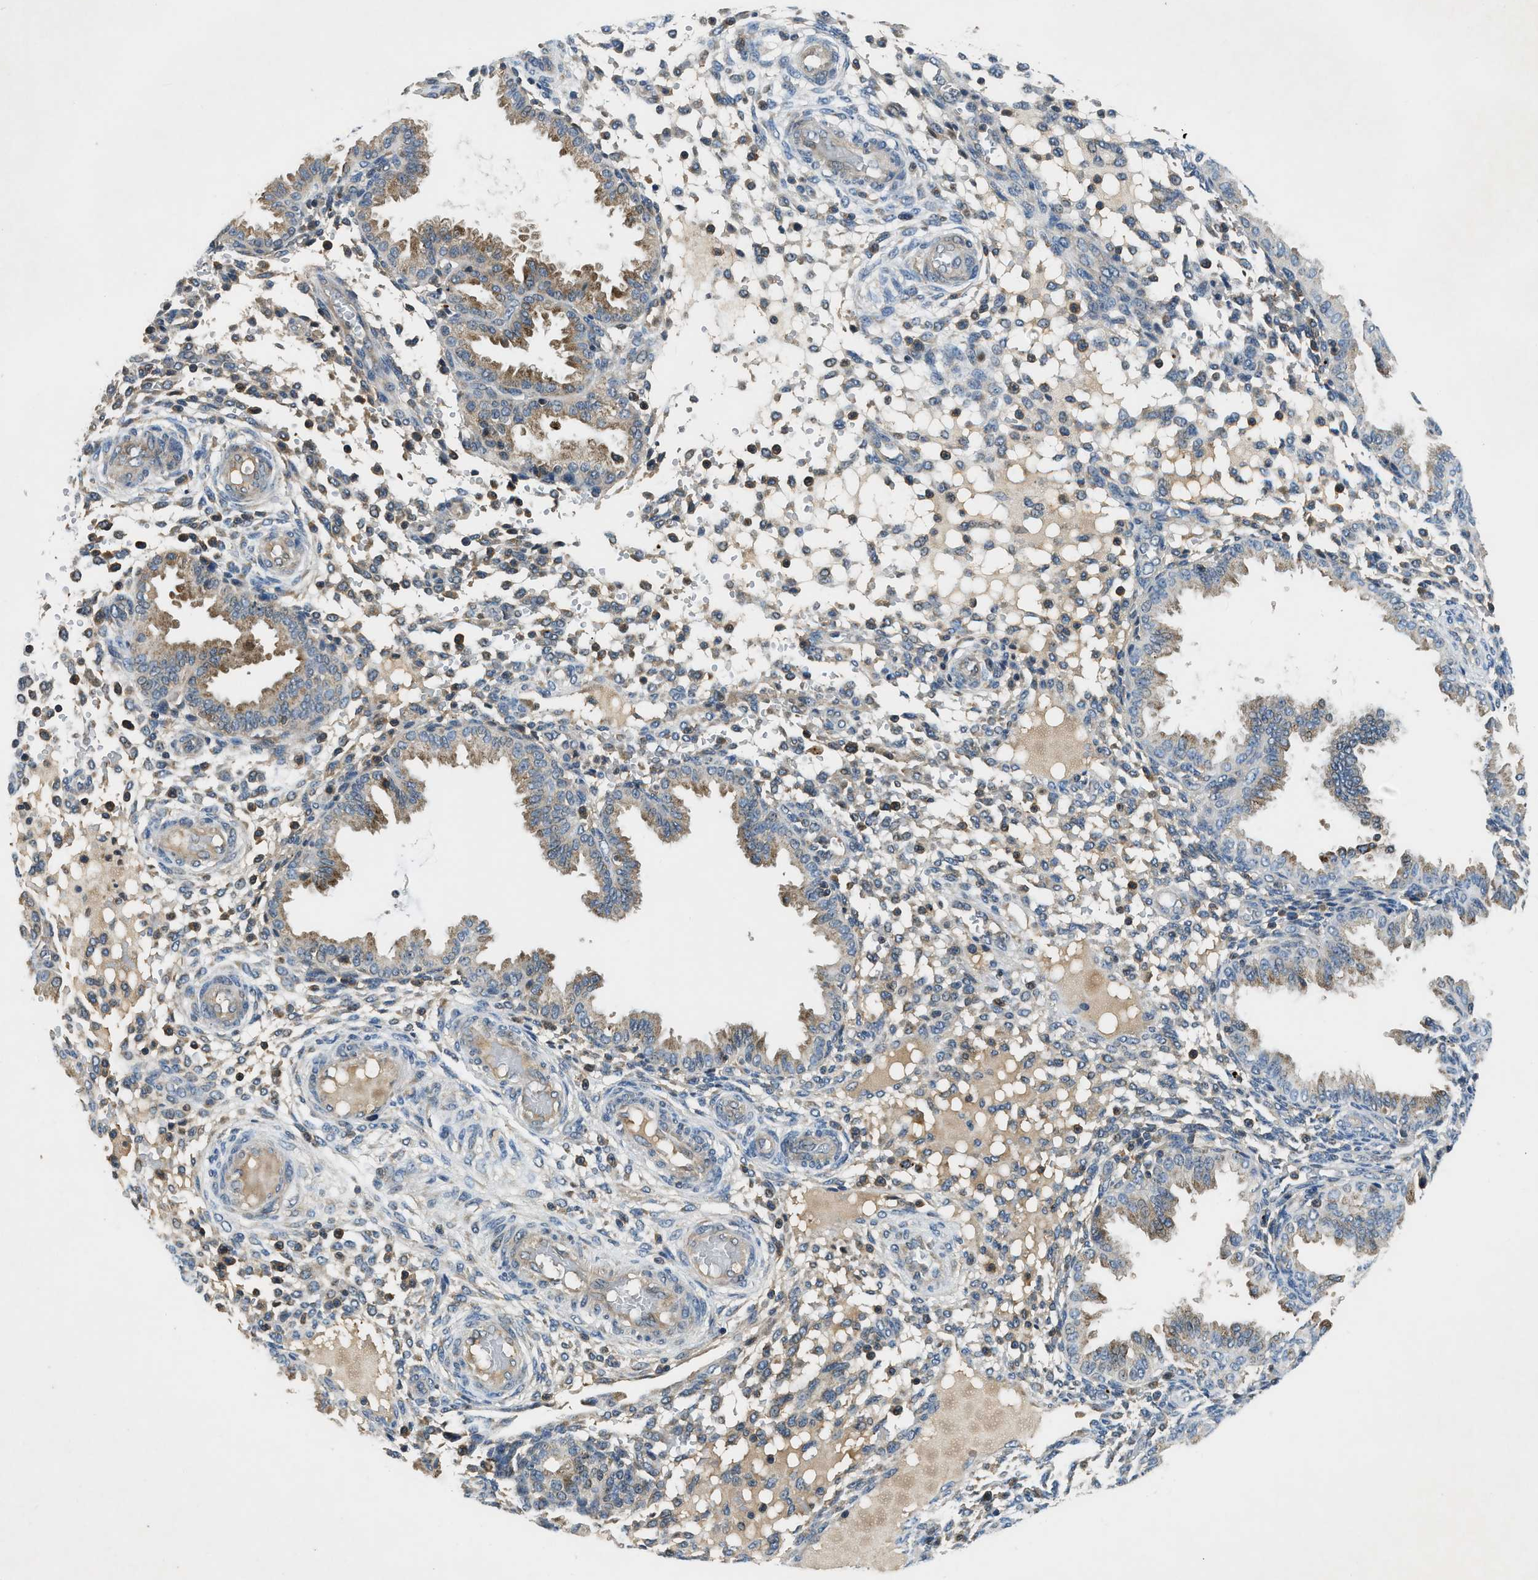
{"staining": {"intensity": "negative", "quantity": "none", "location": "none"}, "tissue": "endometrium", "cell_type": "Cells in endometrial stroma", "image_type": "normal", "snomed": [{"axis": "morphology", "description": "Normal tissue, NOS"}, {"axis": "topography", "description": "Endometrium"}], "caption": "Image shows no protein staining in cells in endometrial stroma of normal endometrium.", "gene": "PAFAH2", "patient": {"sex": "female", "age": 33}}